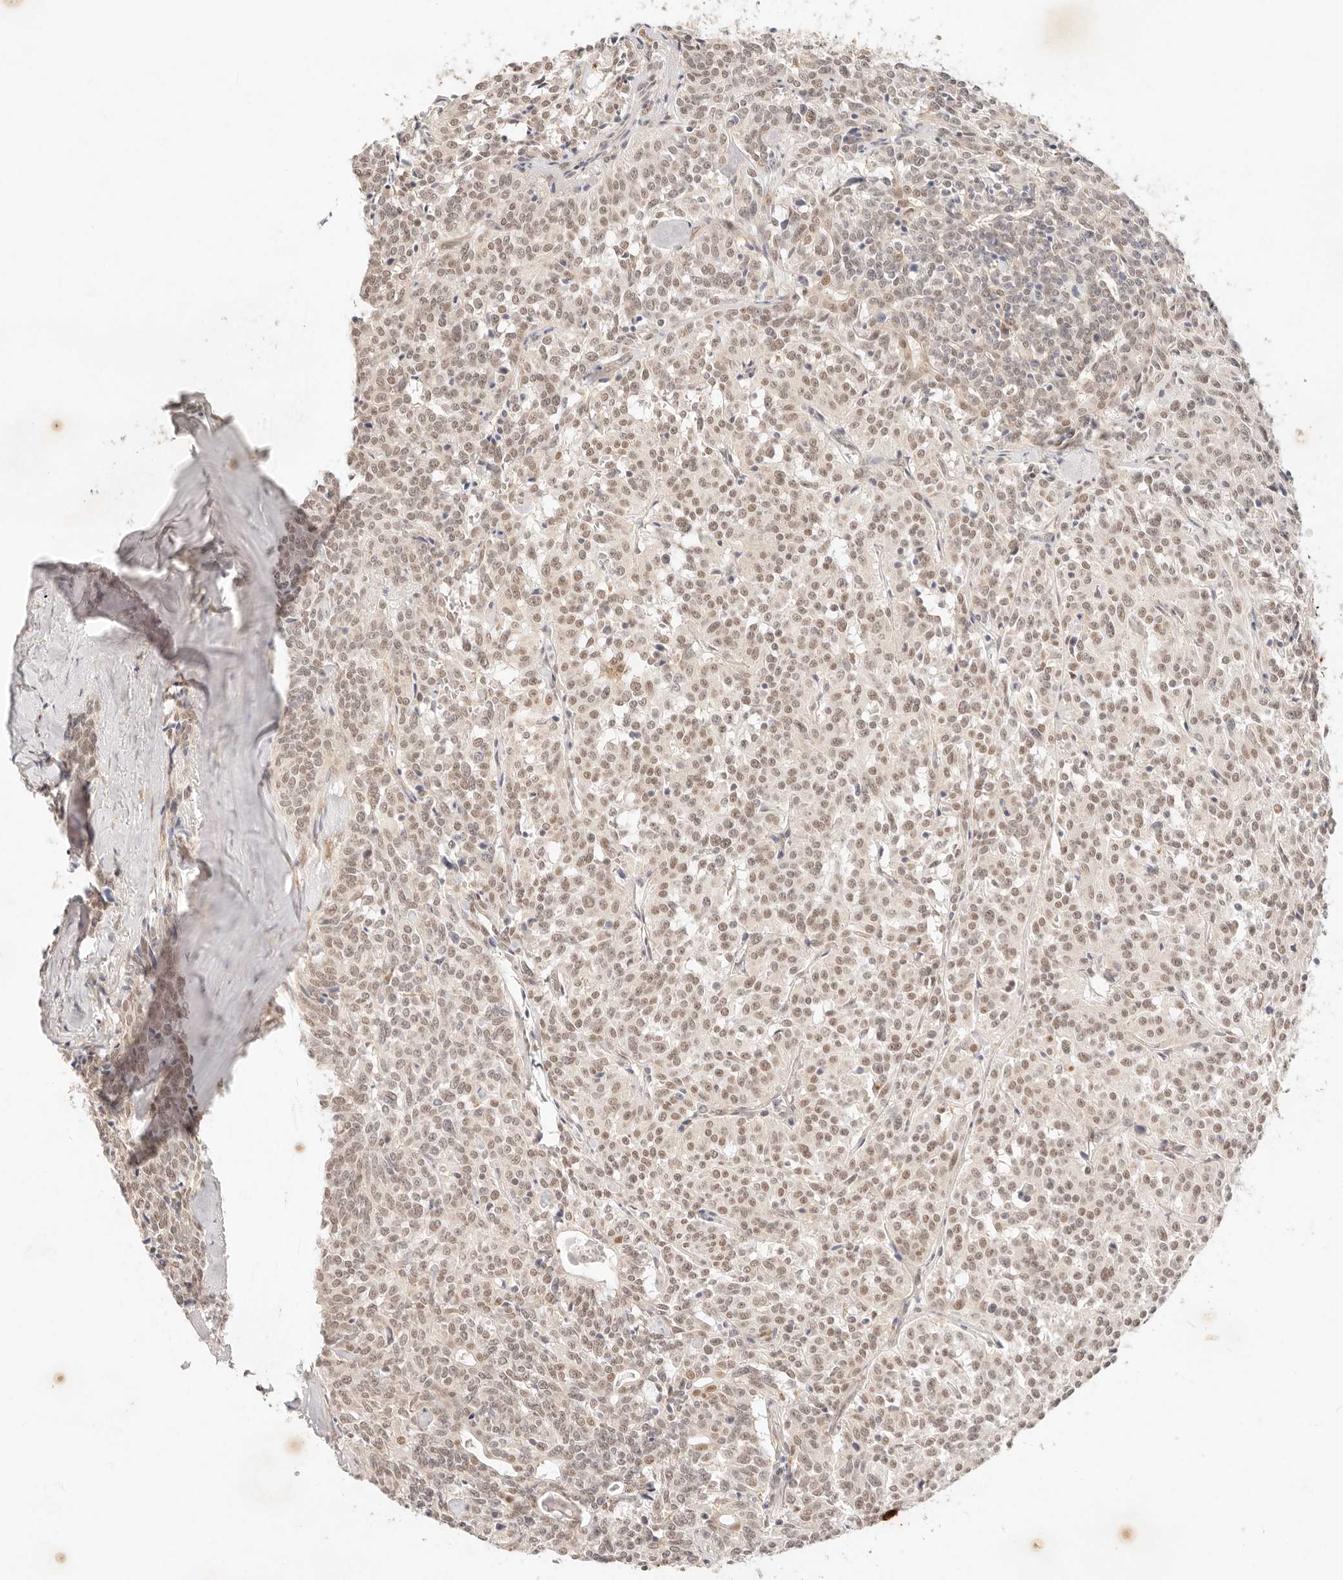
{"staining": {"intensity": "weak", "quantity": ">75%", "location": "nuclear"}, "tissue": "carcinoid", "cell_type": "Tumor cells", "image_type": "cancer", "snomed": [{"axis": "morphology", "description": "Carcinoid, malignant, NOS"}, {"axis": "topography", "description": "Lung"}], "caption": "The immunohistochemical stain labels weak nuclear positivity in tumor cells of carcinoid tissue. Immunohistochemistry stains the protein of interest in brown and the nuclei are stained blue.", "gene": "GPR156", "patient": {"sex": "female", "age": 46}}